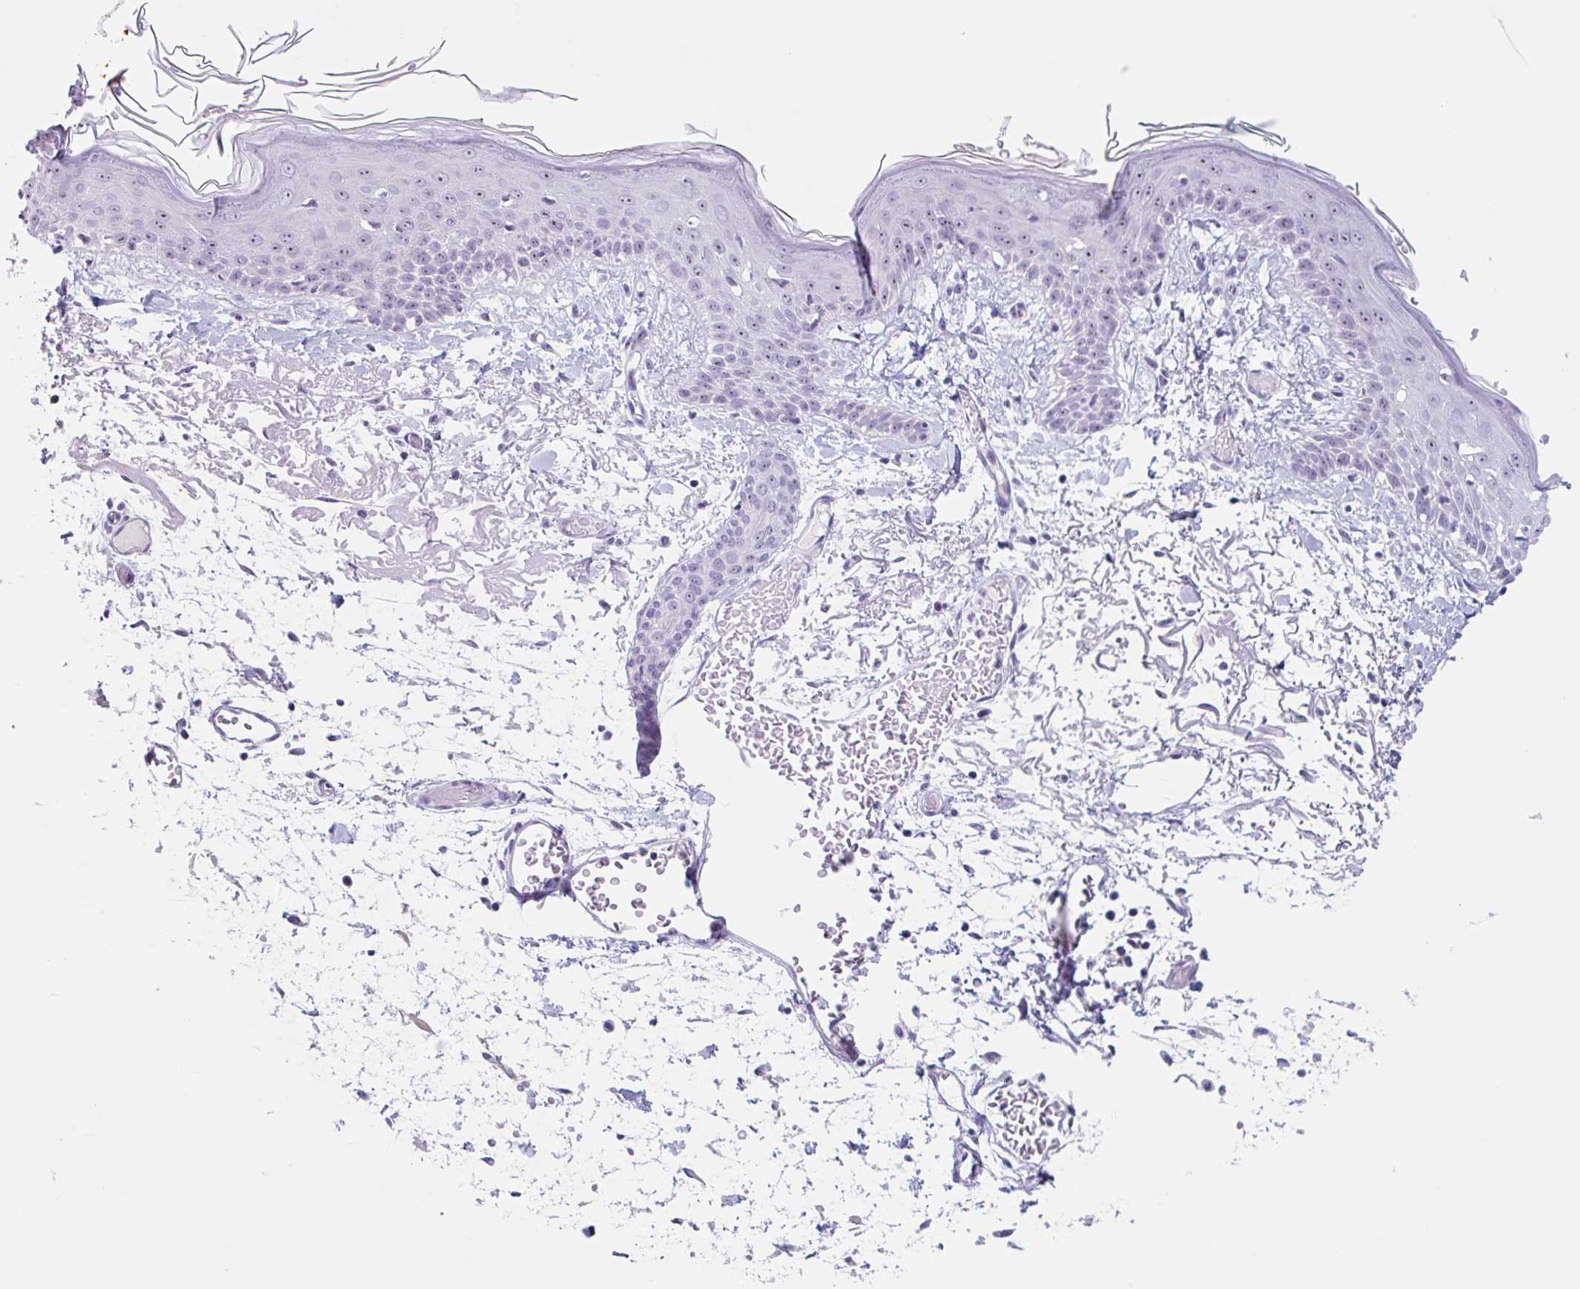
{"staining": {"intensity": "negative", "quantity": "none", "location": "none"}, "tissue": "skin", "cell_type": "Fibroblasts", "image_type": "normal", "snomed": [{"axis": "morphology", "description": "Normal tissue, NOS"}, {"axis": "topography", "description": "Skin"}], "caption": "Immunohistochemical staining of unremarkable skin exhibits no significant positivity in fibroblasts. (Stains: DAB (3,3'-diaminobenzidine) immunohistochemistry with hematoxylin counter stain, Microscopy: brightfield microscopy at high magnification).", "gene": "LENG9", "patient": {"sex": "male", "age": 79}}